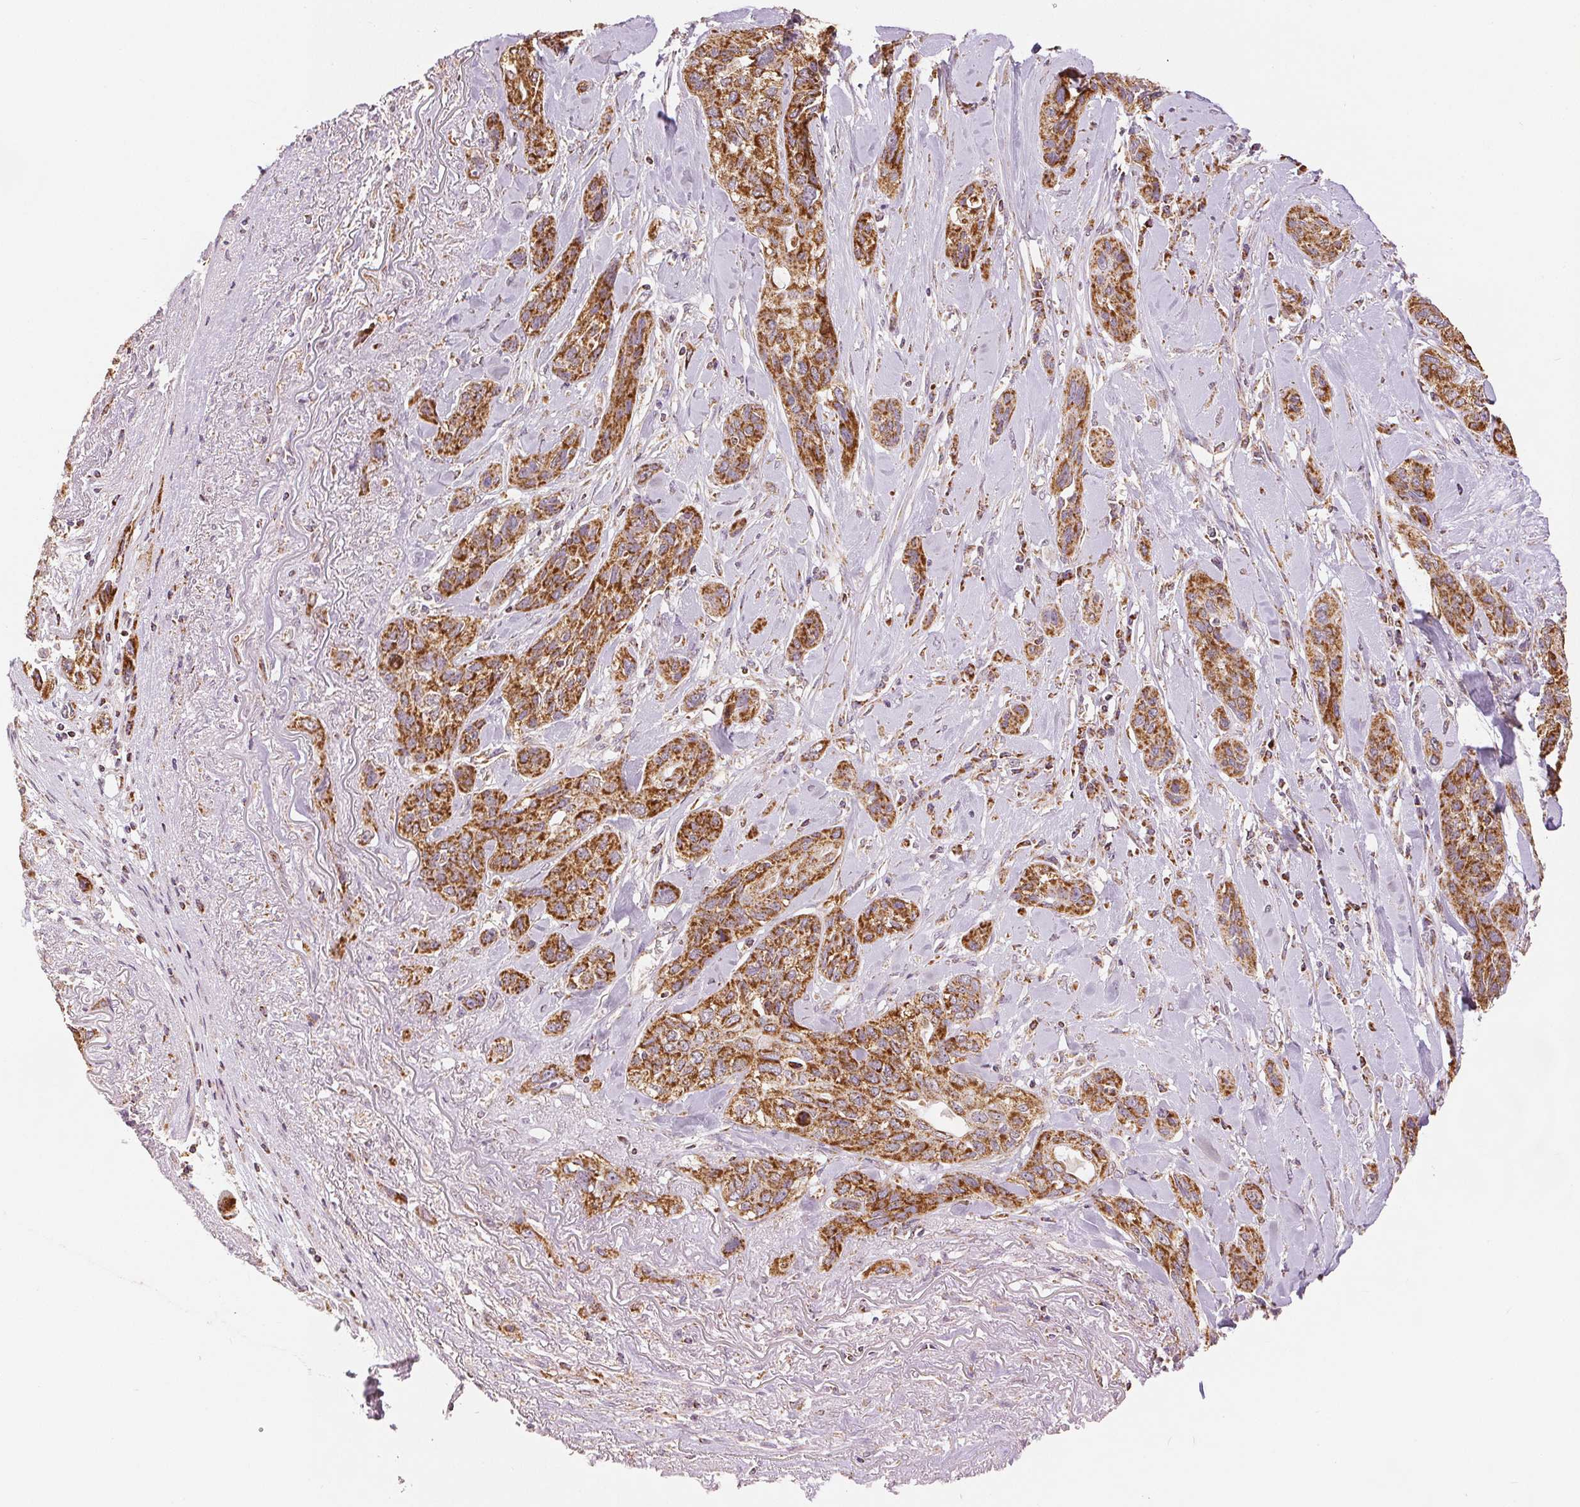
{"staining": {"intensity": "strong", "quantity": ">75%", "location": "cytoplasmic/membranous"}, "tissue": "lung cancer", "cell_type": "Tumor cells", "image_type": "cancer", "snomed": [{"axis": "morphology", "description": "Squamous cell carcinoma, NOS"}, {"axis": "topography", "description": "Lung"}], "caption": "DAB immunohistochemical staining of lung cancer (squamous cell carcinoma) exhibits strong cytoplasmic/membranous protein staining in about >75% of tumor cells. (DAB IHC, brown staining for protein, blue staining for nuclei).", "gene": "SDHB", "patient": {"sex": "female", "age": 70}}